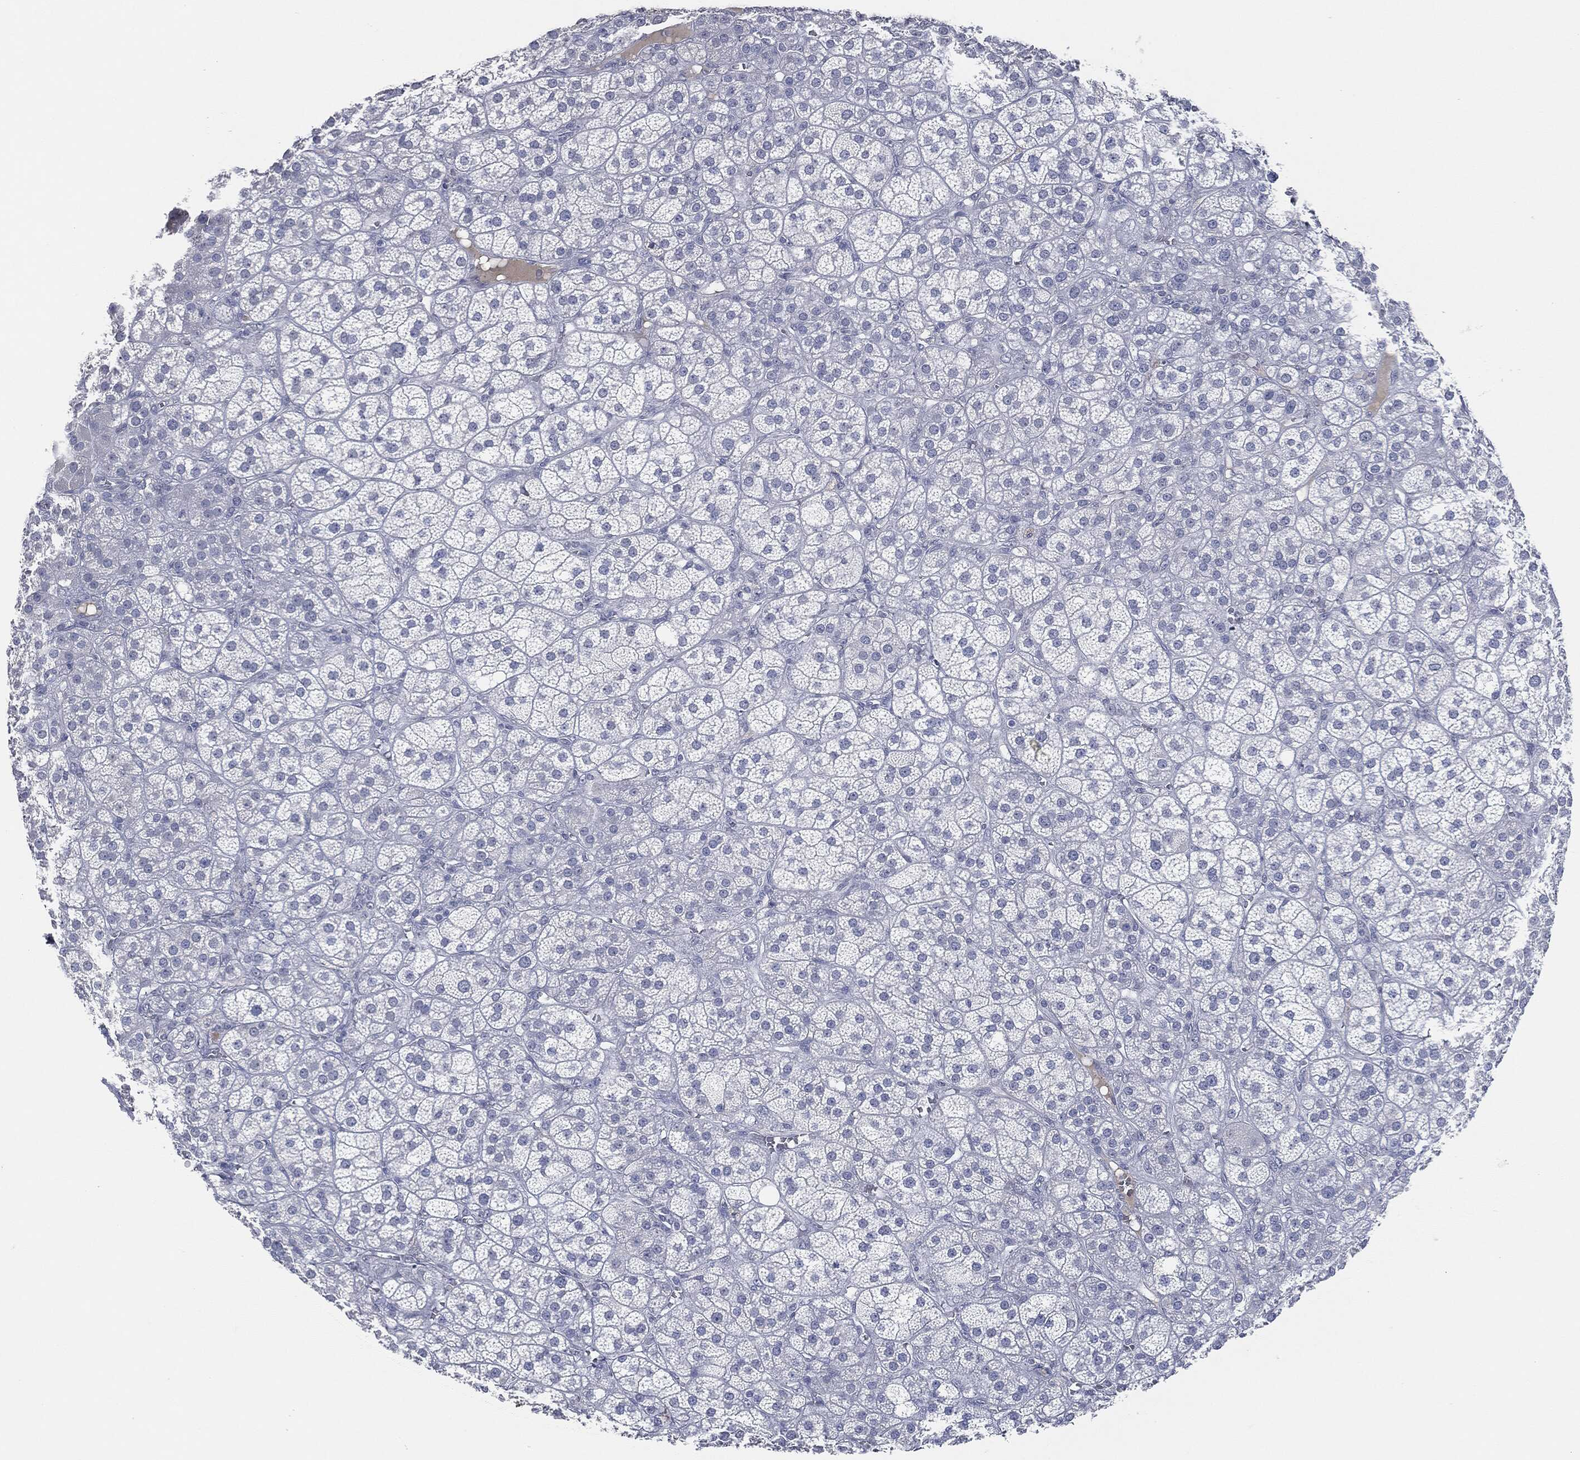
{"staining": {"intensity": "negative", "quantity": "none", "location": "none"}, "tissue": "adrenal gland", "cell_type": "Glandular cells", "image_type": "normal", "snomed": [{"axis": "morphology", "description": "Normal tissue, NOS"}, {"axis": "topography", "description": "Adrenal gland"}], "caption": "An immunohistochemistry micrograph of unremarkable adrenal gland is shown. There is no staining in glandular cells of adrenal gland. (IHC, brightfield microscopy, high magnification).", "gene": "SIGLEC7", "patient": {"sex": "female", "age": 60}}